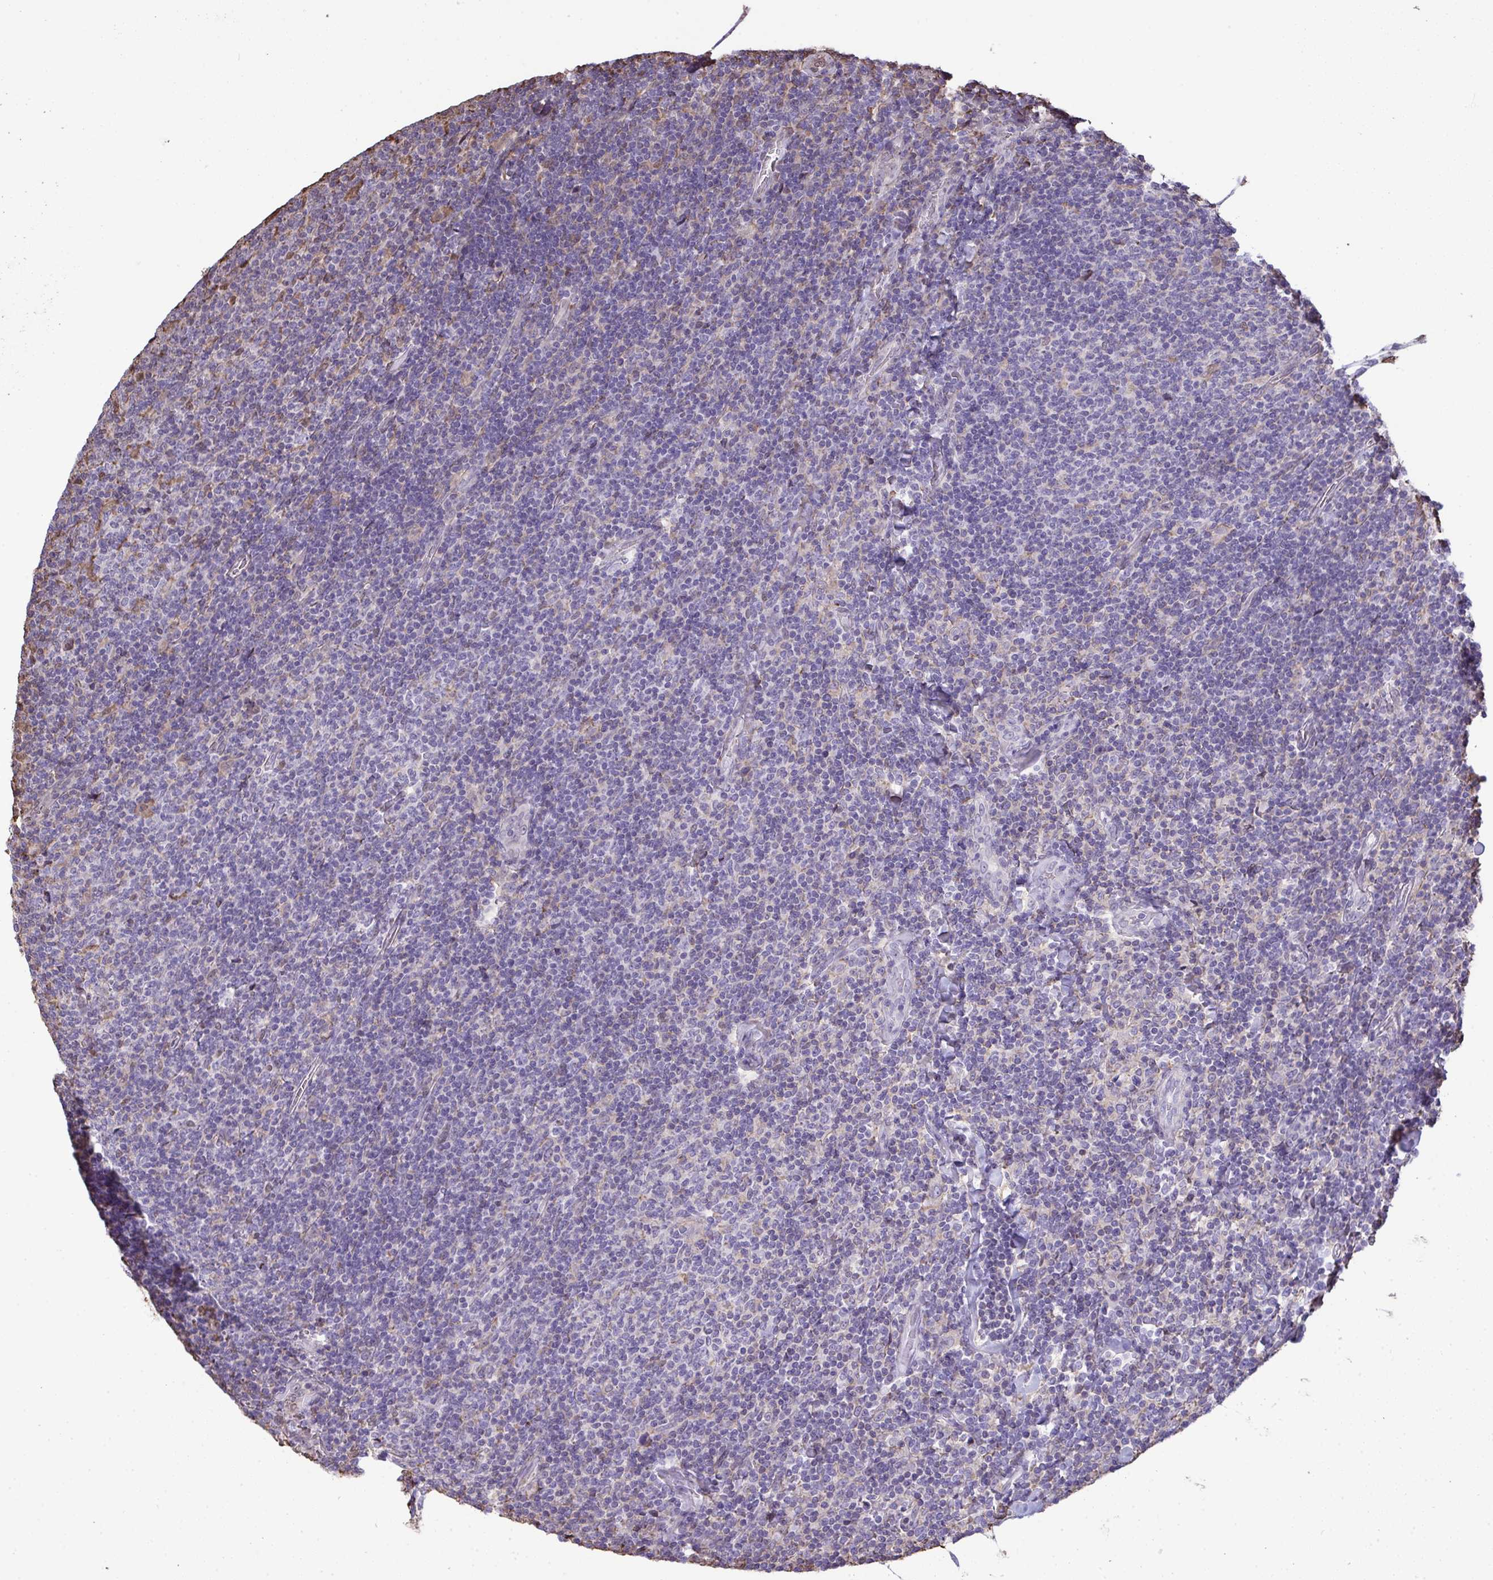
{"staining": {"intensity": "negative", "quantity": "none", "location": "none"}, "tissue": "lymphoma", "cell_type": "Tumor cells", "image_type": "cancer", "snomed": [{"axis": "morphology", "description": "Malignant lymphoma, non-Hodgkin's type, Low grade"}, {"axis": "topography", "description": "Lymph node"}], "caption": "Malignant lymphoma, non-Hodgkin's type (low-grade) was stained to show a protein in brown. There is no significant staining in tumor cells.", "gene": "ANXA5", "patient": {"sex": "male", "age": 52}}